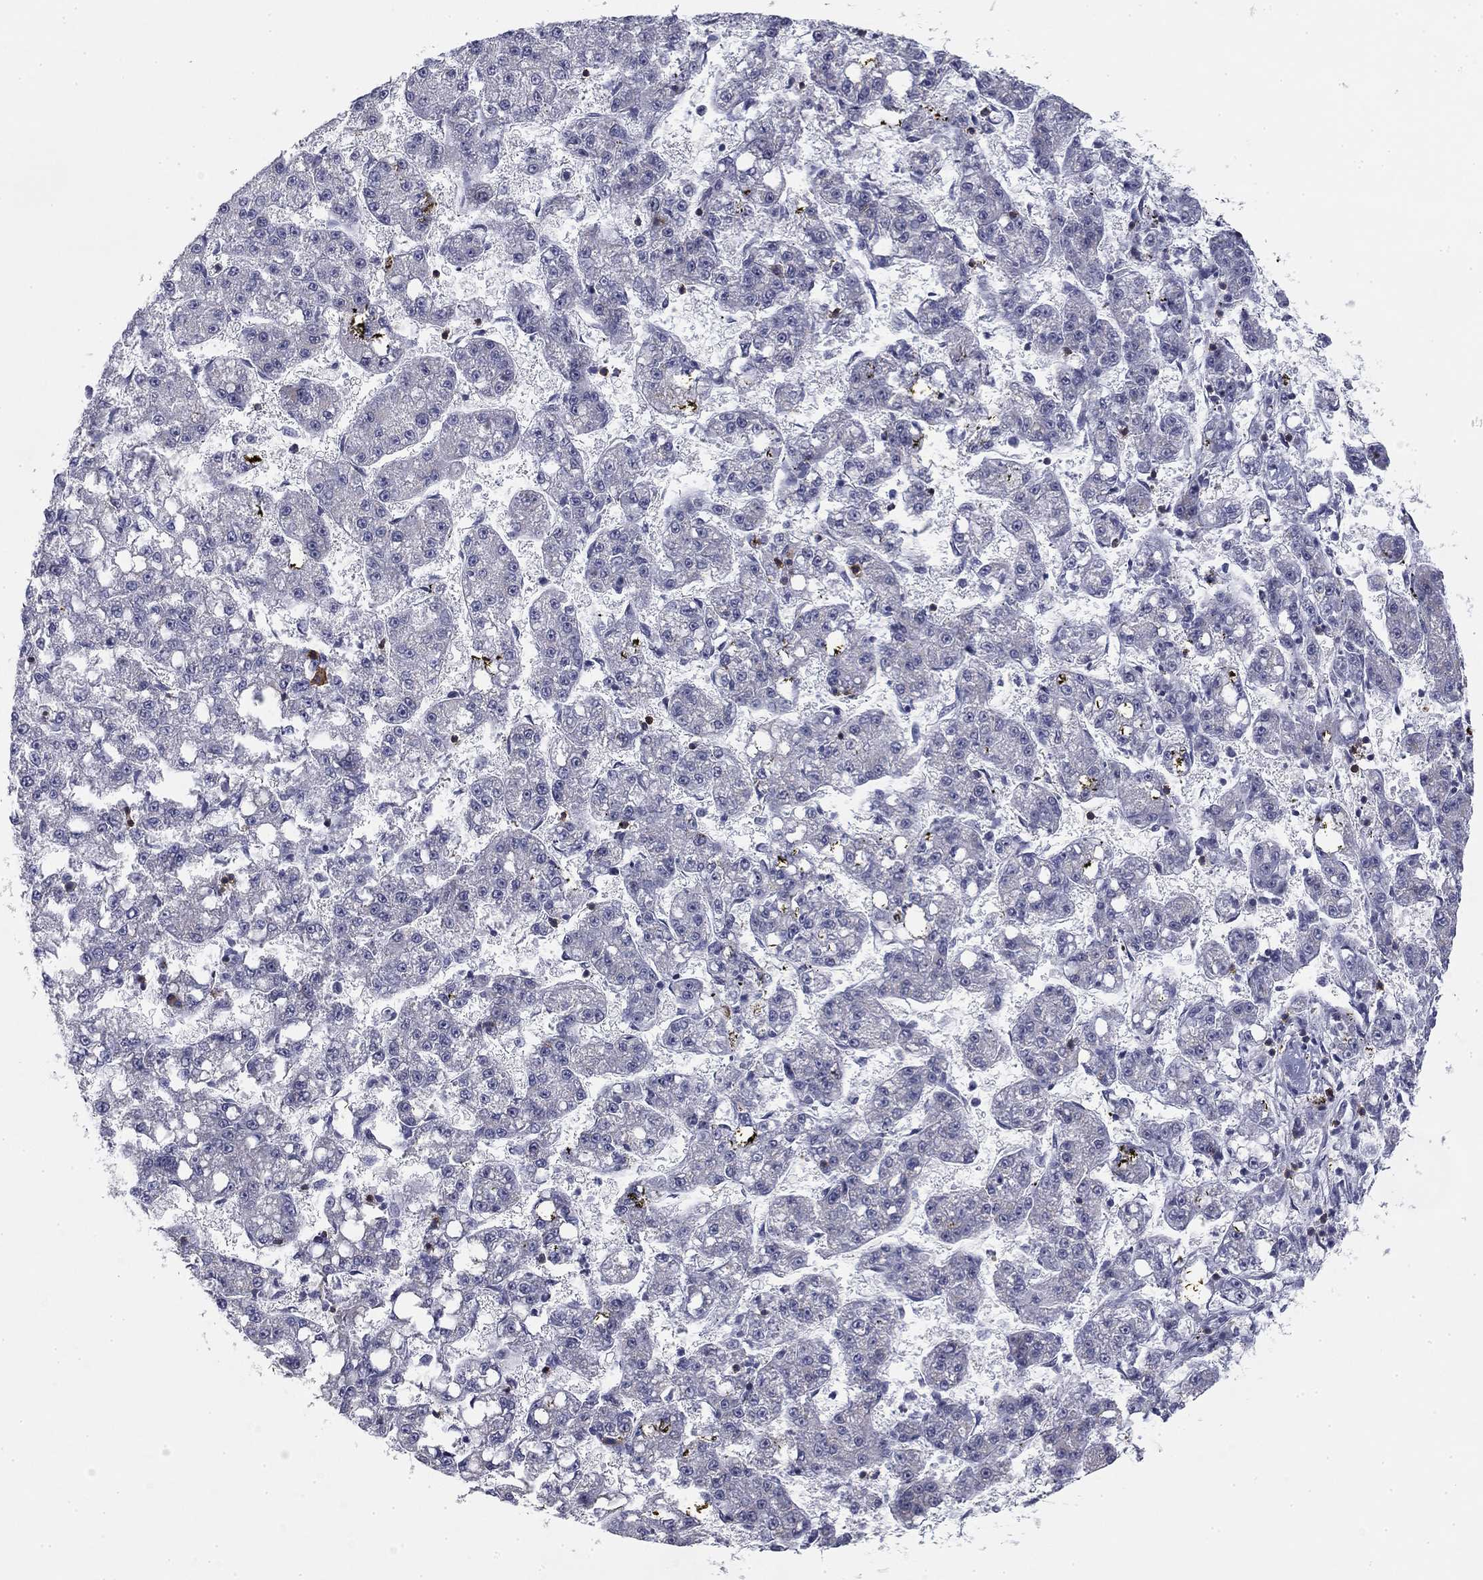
{"staining": {"intensity": "negative", "quantity": "none", "location": "none"}, "tissue": "liver cancer", "cell_type": "Tumor cells", "image_type": "cancer", "snomed": [{"axis": "morphology", "description": "Carcinoma, Hepatocellular, NOS"}, {"axis": "topography", "description": "Liver"}], "caption": "DAB immunohistochemical staining of human liver cancer reveals no significant positivity in tumor cells. (DAB (3,3'-diaminobenzidine) immunohistochemistry with hematoxylin counter stain).", "gene": "TRAT1", "patient": {"sex": "female", "age": 65}}